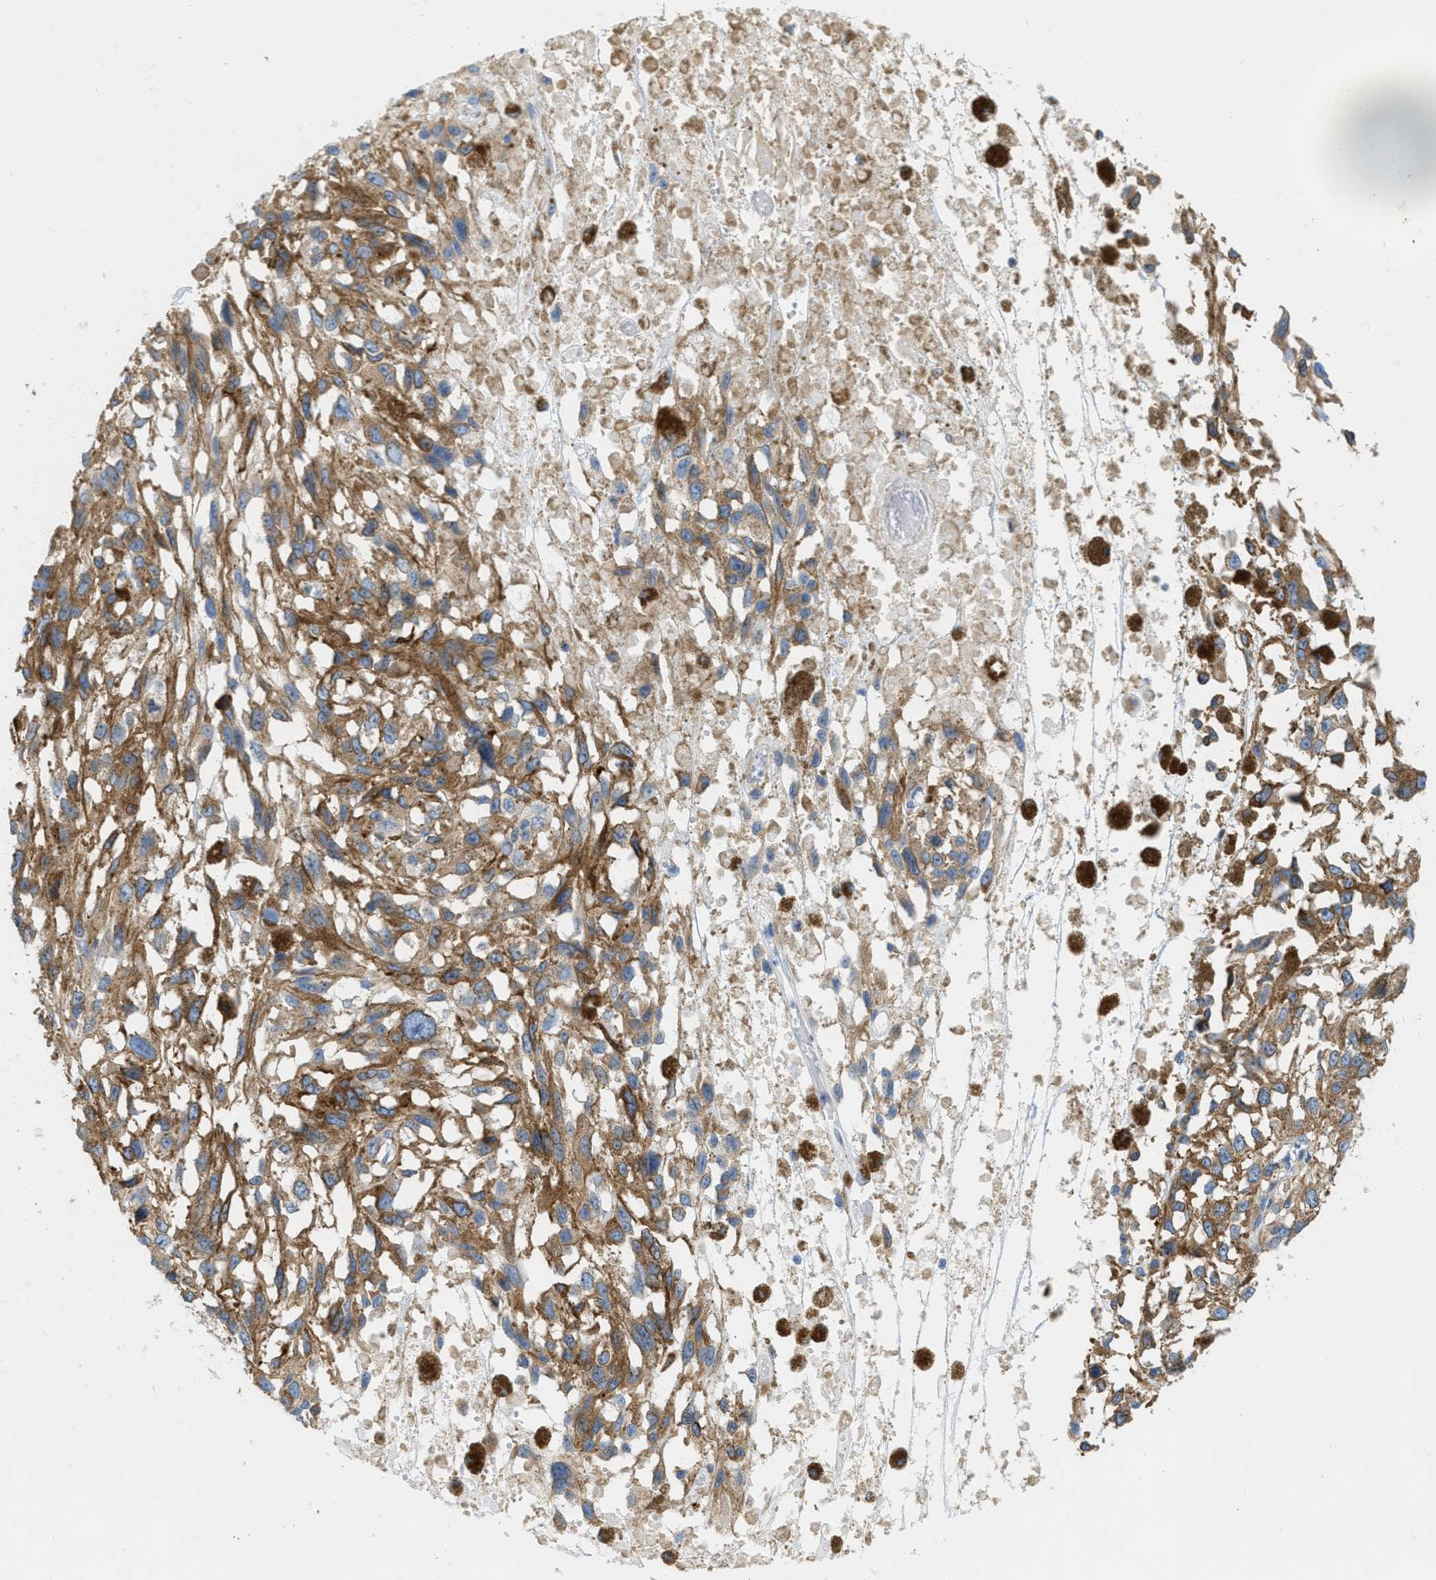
{"staining": {"intensity": "moderate", "quantity": ">75%", "location": "cytoplasmic/membranous"}, "tissue": "melanoma", "cell_type": "Tumor cells", "image_type": "cancer", "snomed": [{"axis": "morphology", "description": "Malignant melanoma, Metastatic site"}, {"axis": "topography", "description": "Lymph node"}], "caption": "Immunohistochemical staining of human malignant melanoma (metastatic site) displays medium levels of moderate cytoplasmic/membranous positivity in about >75% of tumor cells. (DAB (3,3'-diaminobenzidine) IHC, brown staining for protein, blue staining for nuclei).", "gene": "TEX264", "patient": {"sex": "male", "age": 59}}